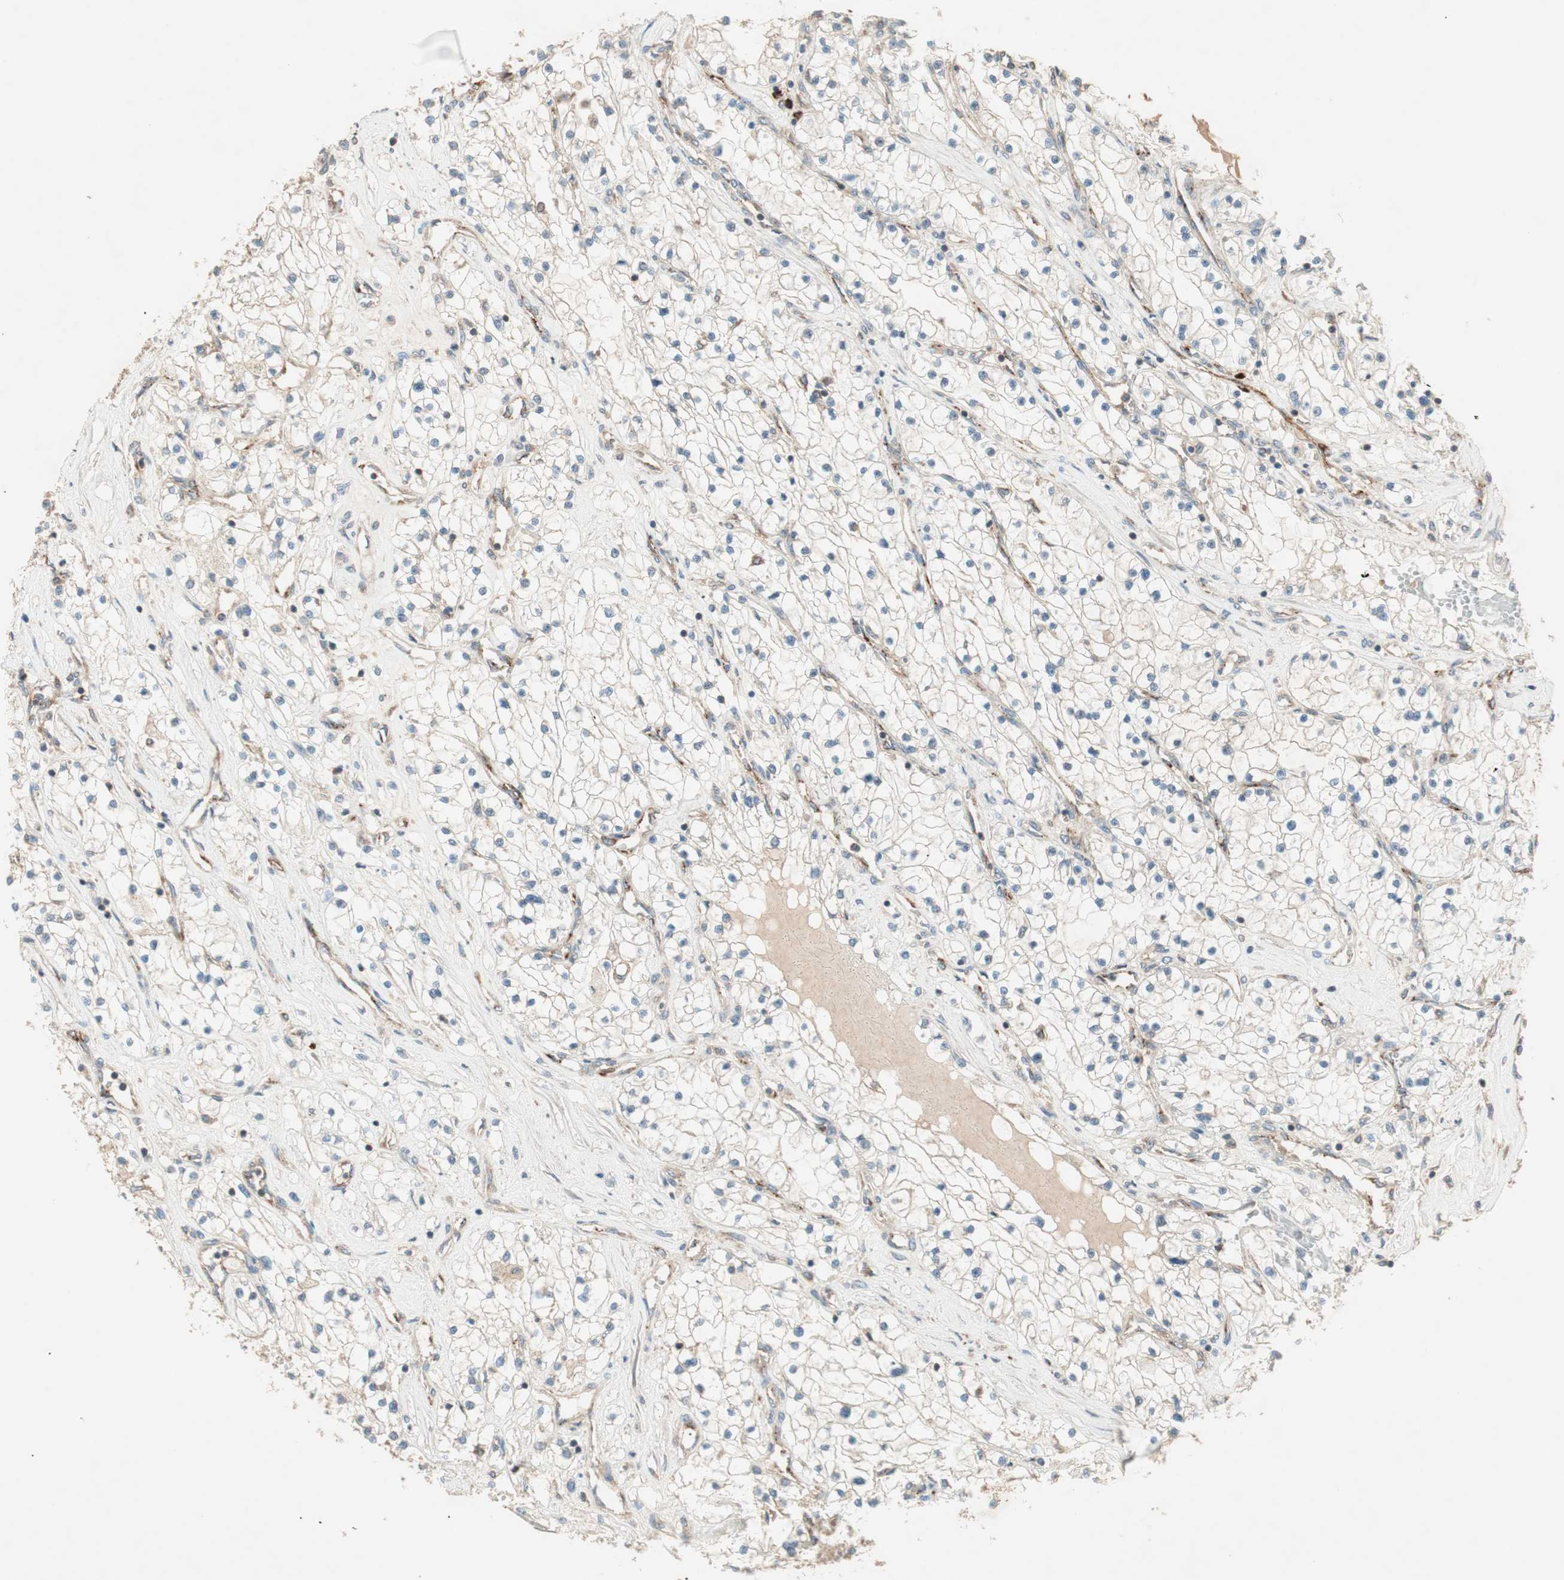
{"staining": {"intensity": "negative", "quantity": "none", "location": "none"}, "tissue": "renal cancer", "cell_type": "Tumor cells", "image_type": "cancer", "snomed": [{"axis": "morphology", "description": "Adenocarcinoma, NOS"}, {"axis": "topography", "description": "Kidney"}], "caption": "Immunohistochemistry histopathology image of neoplastic tissue: human renal cancer stained with DAB (3,3'-diaminobenzidine) exhibits no significant protein expression in tumor cells. Nuclei are stained in blue.", "gene": "CC2D1A", "patient": {"sex": "male", "age": 68}}